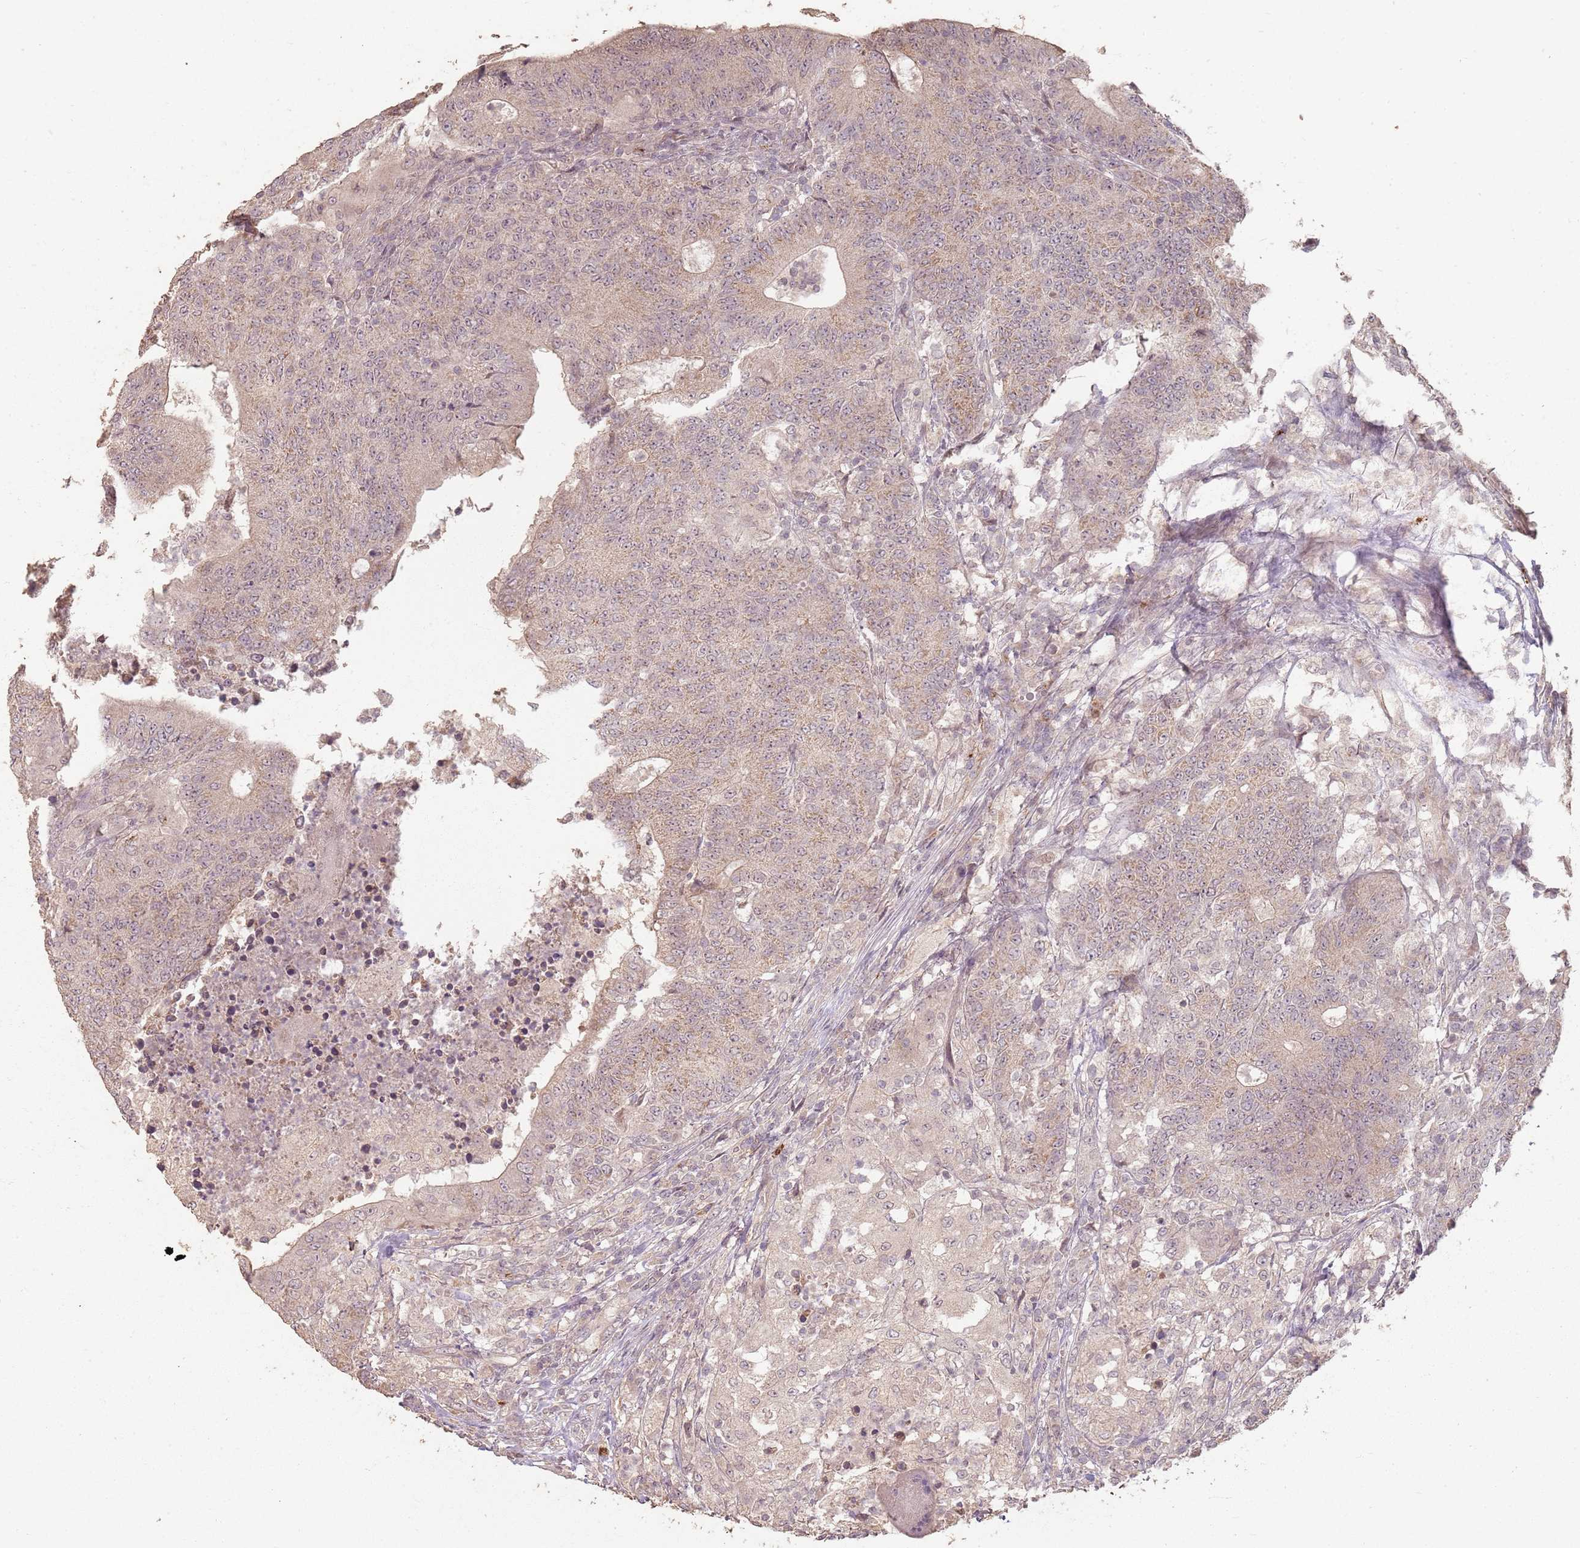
{"staining": {"intensity": "weak", "quantity": ">75%", "location": "cytoplasmic/membranous"}, "tissue": "colorectal cancer", "cell_type": "Tumor cells", "image_type": "cancer", "snomed": [{"axis": "morphology", "description": "Adenocarcinoma, NOS"}, {"axis": "topography", "description": "Colon"}], "caption": "IHC of colorectal adenocarcinoma shows low levels of weak cytoplasmic/membranous expression in approximately >75% of tumor cells. (brown staining indicates protein expression, while blue staining denotes nuclei).", "gene": "CCDC168", "patient": {"sex": "female", "age": 75}}